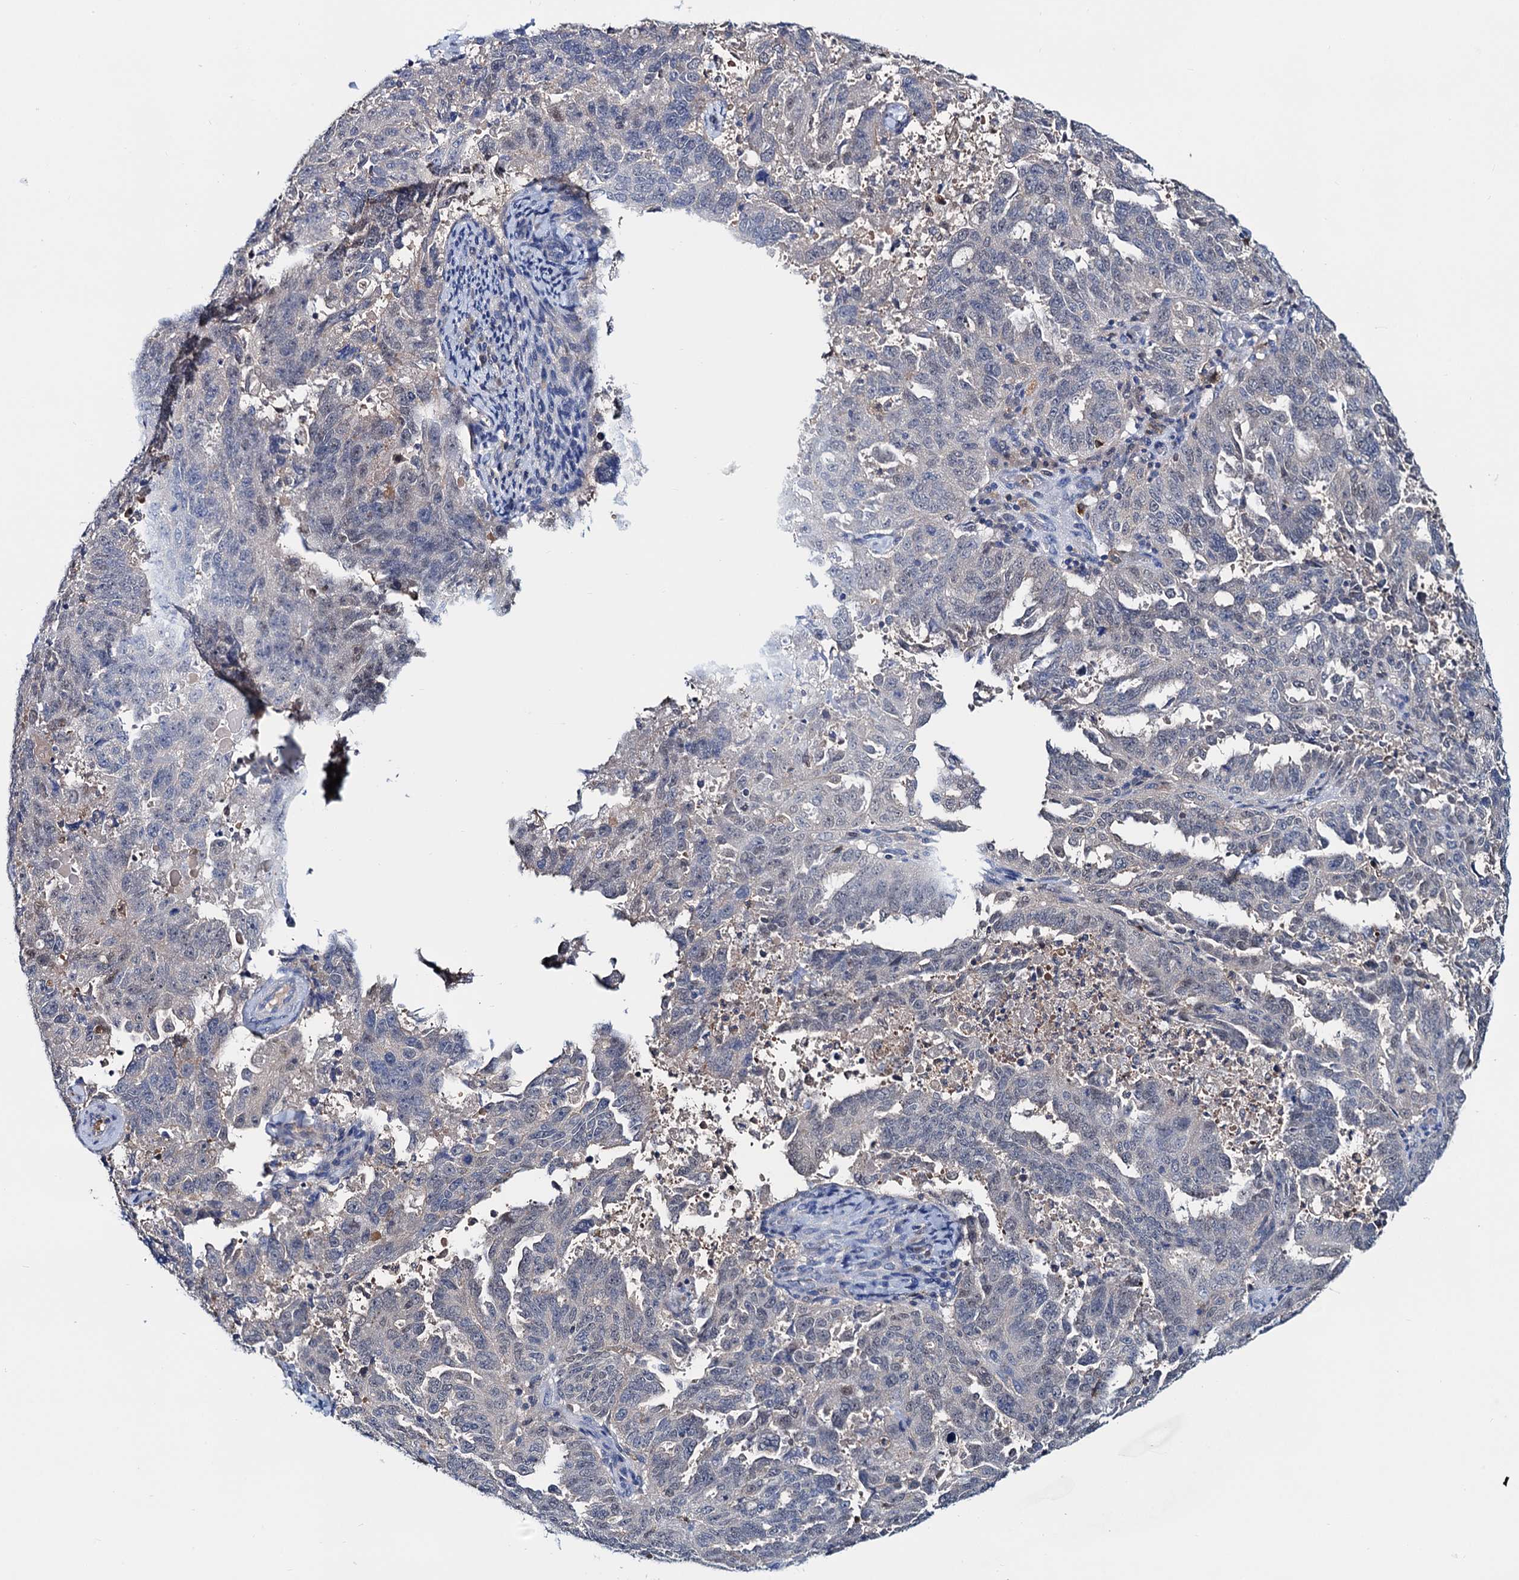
{"staining": {"intensity": "negative", "quantity": "none", "location": "none"}, "tissue": "endometrial cancer", "cell_type": "Tumor cells", "image_type": "cancer", "snomed": [{"axis": "morphology", "description": "Adenocarcinoma, NOS"}, {"axis": "topography", "description": "Endometrium"}], "caption": "Tumor cells are negative for protein expression in human endometrial cancer. (DAB (3,3'-diaminobenzidine) IHC, high magnification).", "gene": "FAH", "patient": {"sex": "female", "age": 65}}